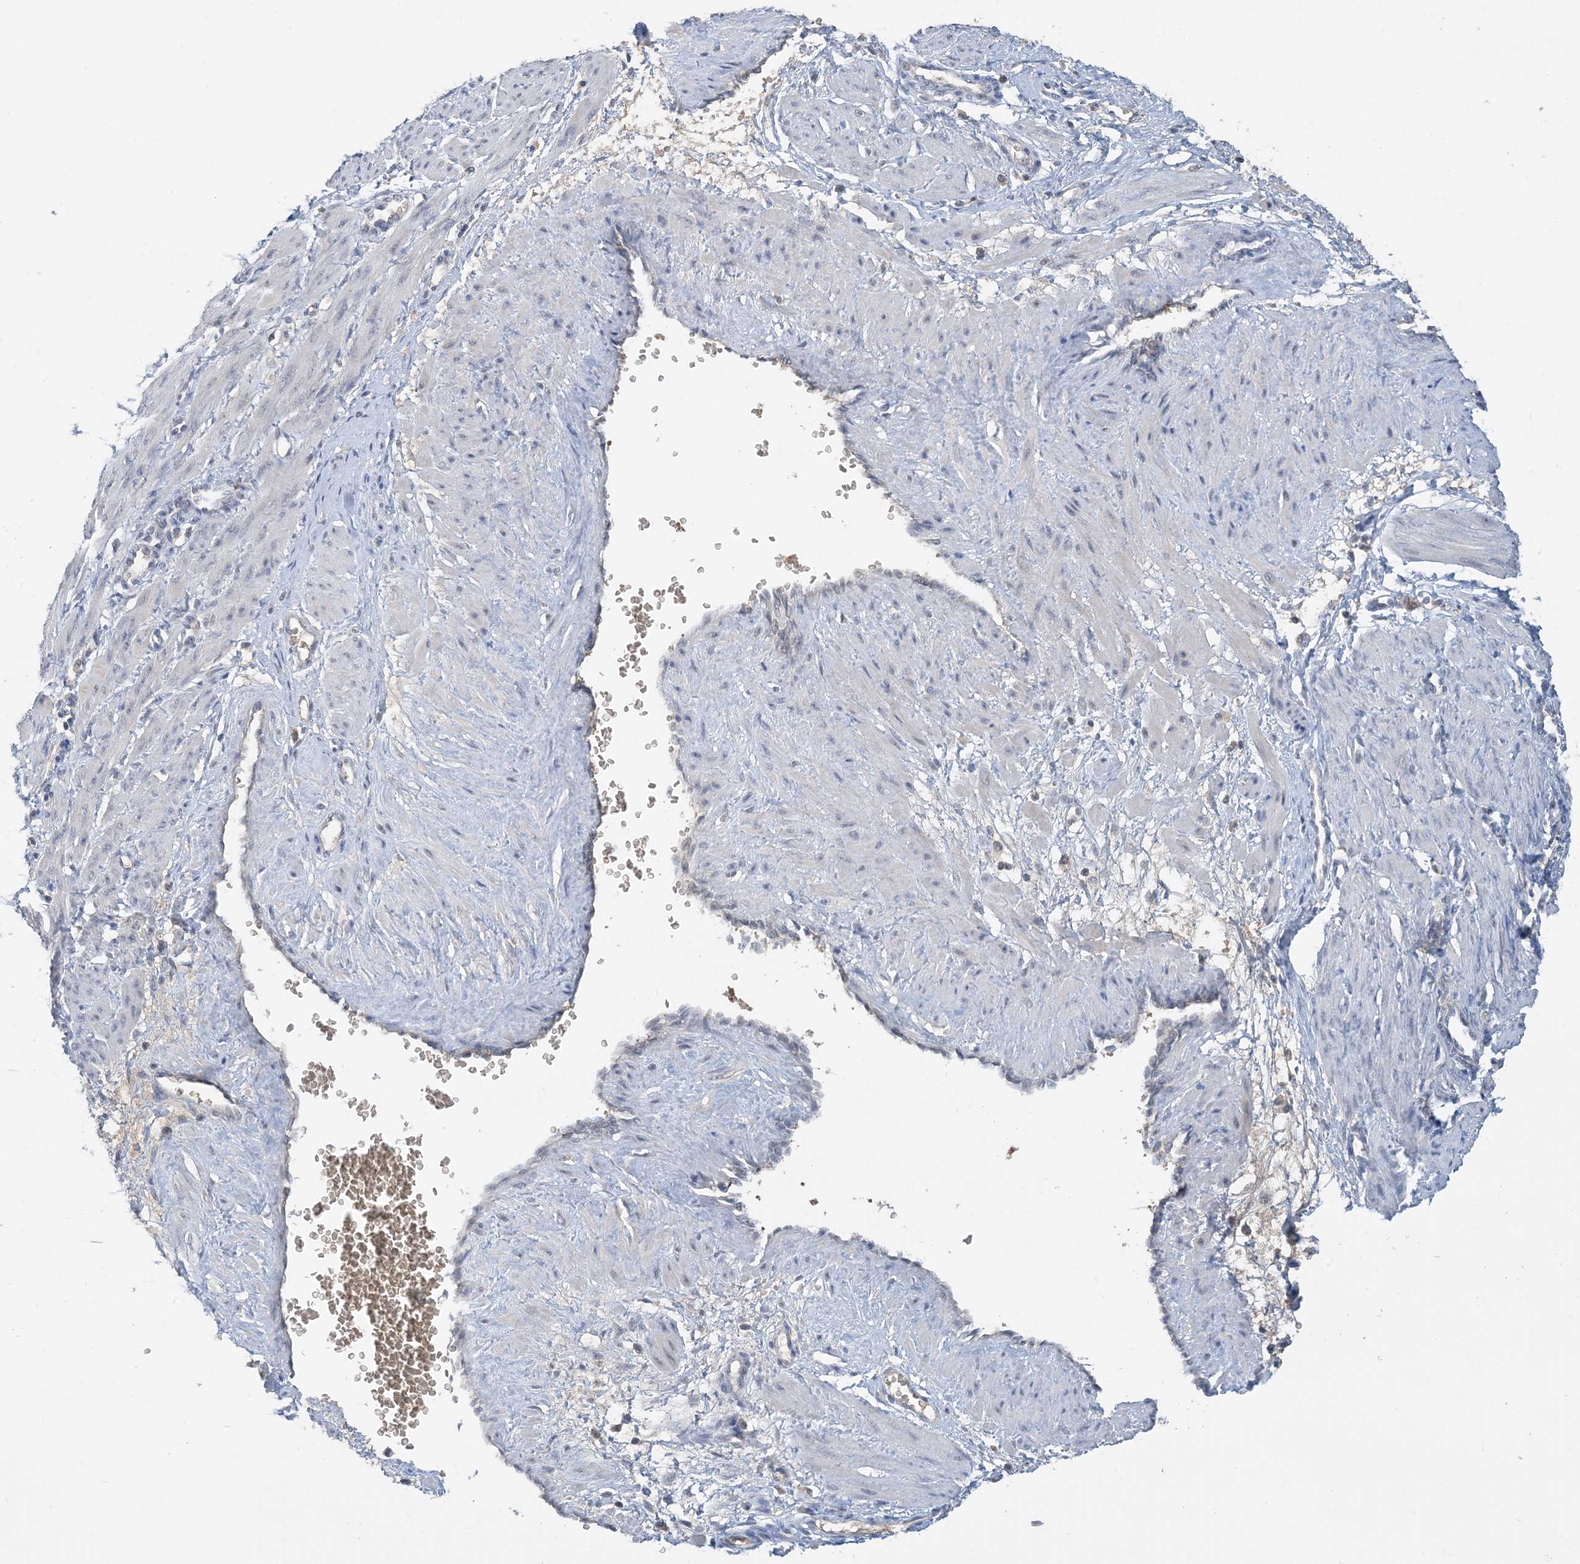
{"staining": {"intensity": "negative", "quantity": "none", "location": "none"}, "tissue": "smooth muscle", "cell_type": "Smooth muscle cells", "image_type": "normal", "snomed": [{"axis": "morphology", "description": "Normal tissue, NOS"}, {"axis": "topography", "description": "Endometrium"}], "caption": "Normal smooth muscle was stained to show a protein in brown. There is no significant expression in smooth muscle cells. (DAB (3,3'-diaminobenzidine) immunohistochemistry with hematoxylin counter stain).", "gene": "UBE2E1", "patient": {"sex": "female", "age": 33}}